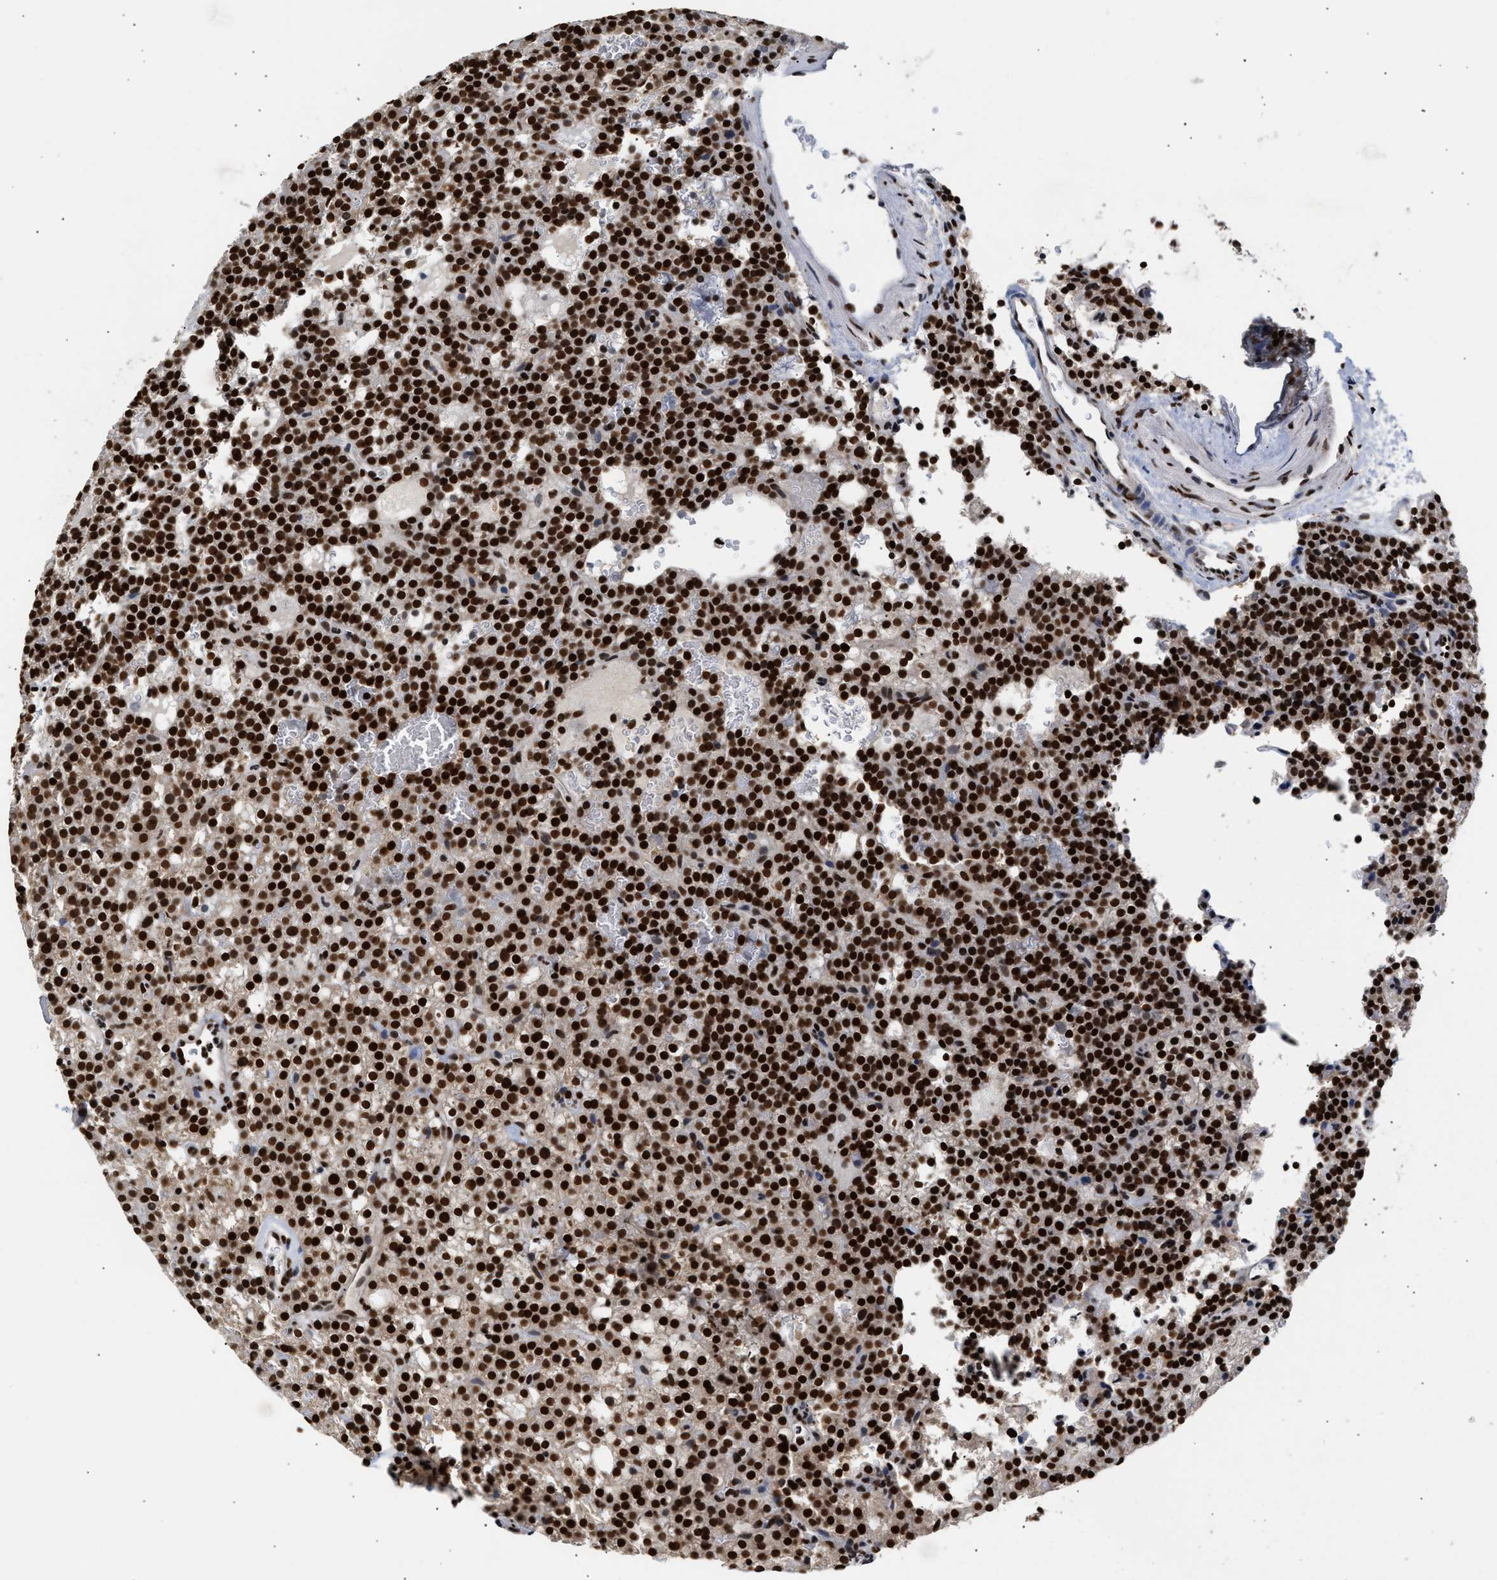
{"staining": {"intensity": "strong", "quantity": ">75%", "location": "nuclear"}, "tissue": "parathyroid gland", "cell_type": "Glandular cells", "image_type": "normal", "snomed": [{"axis": "morphology", "description": "Normal tissue, NOS"}, {"axis": "morphology", "description": "Adenoma, NOS"}, {"axis": "topography", "description": "Parathyroid gland"}], "caption": "Immunohistochemistry (IHC) (DAB) staining of unremarkable parathyroid gland reveals strong nuclear protein staining in approximately >75% of glandular cells.", "gene": "PSIP1", "patient": {"sex": "female", "age": 74}}